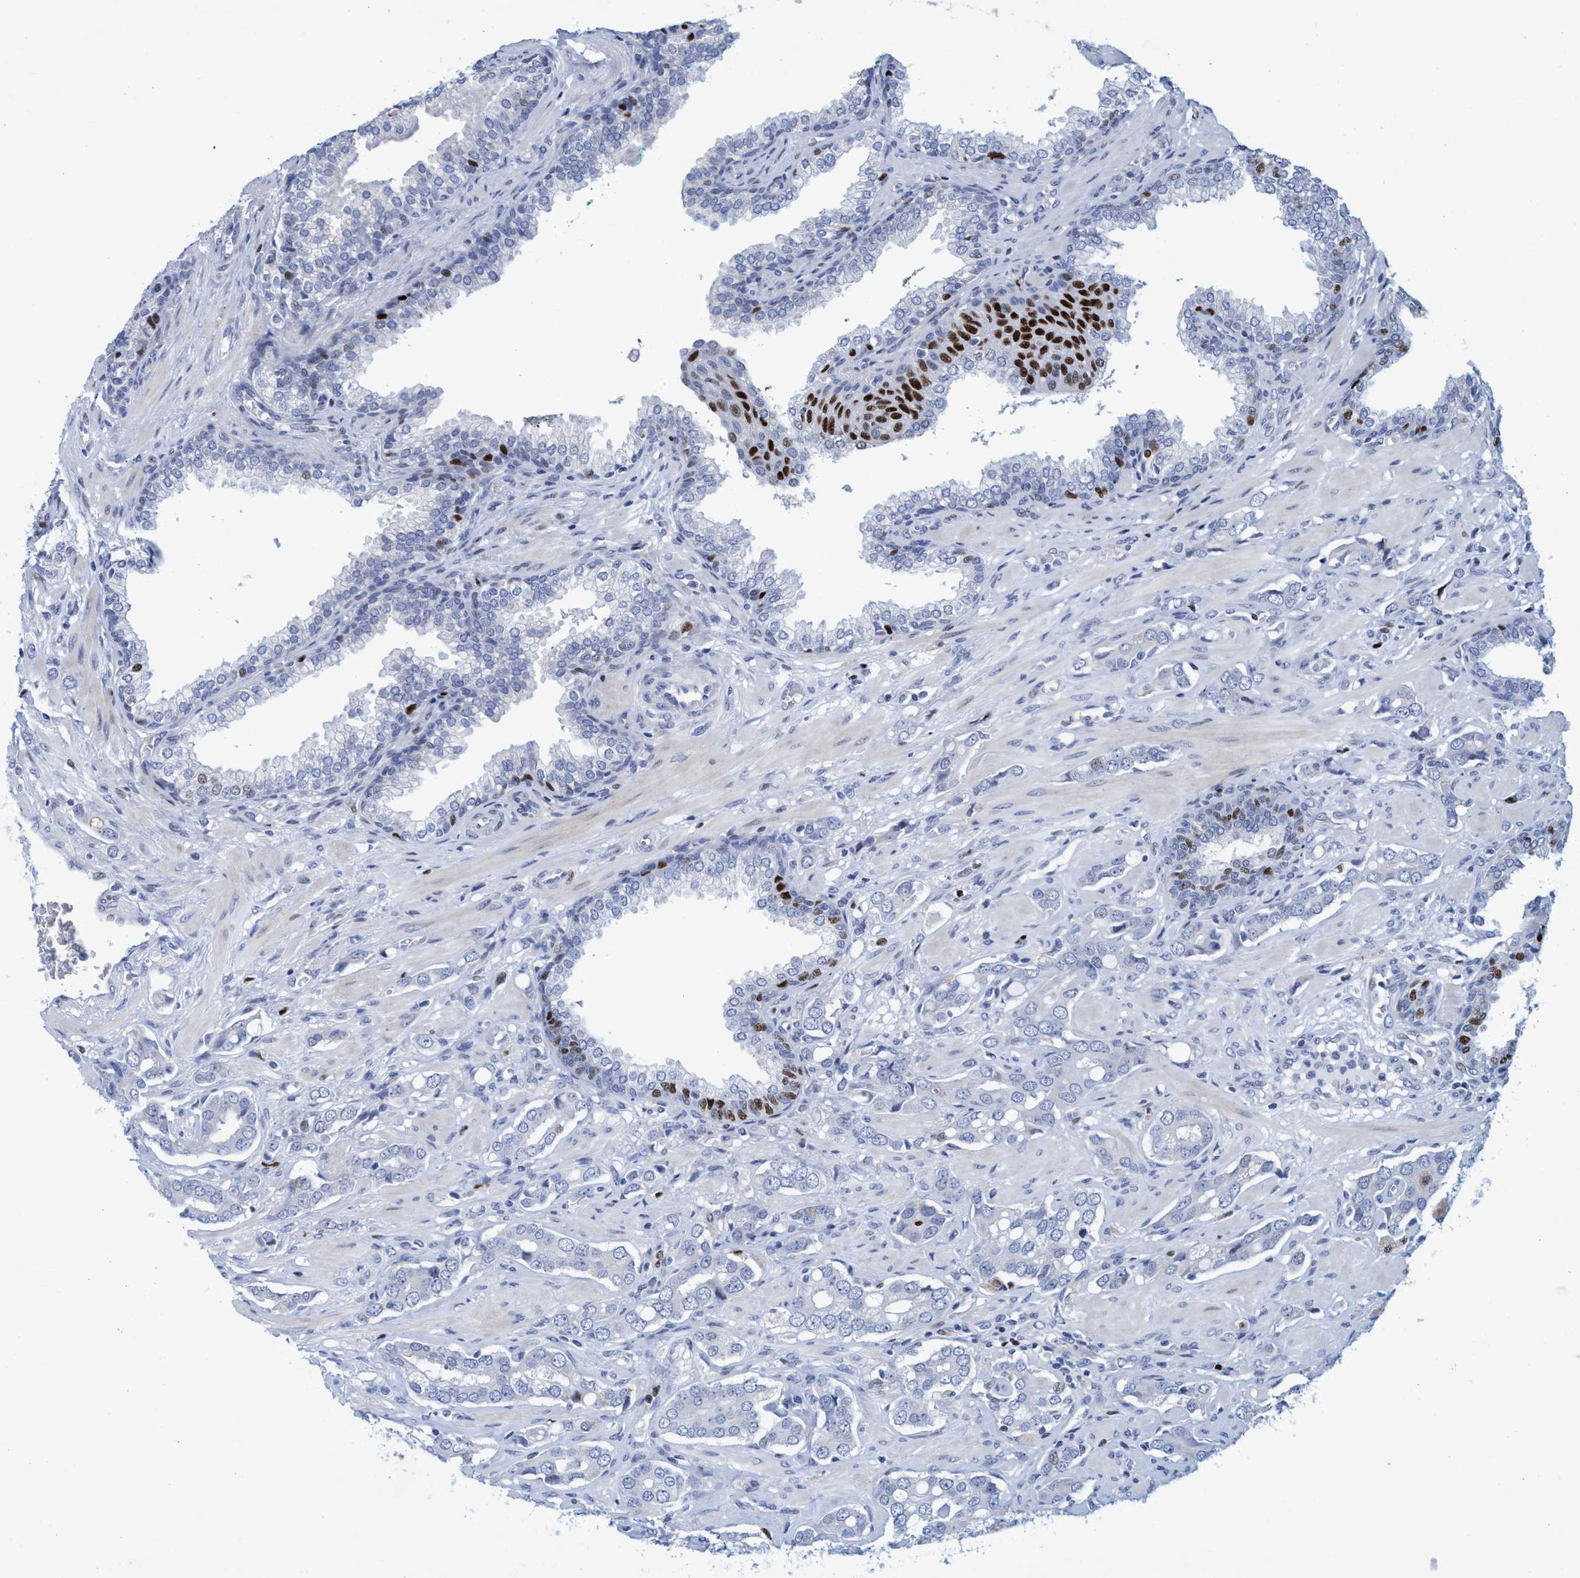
{"staining": {"intensity": "negative", "quantity": "none", "location": "none"}, "tissue": "prostate cancer", "cell_type": "Tumor cells", "image_type": "cancer", "snomed": [{"axis": "morphology", "description": "Adenocarcinoma, High grade"}, {"axis": "topography", "description": "Prostate"}], "caption": "A histopathology image of high-grade adenocarcinoma (prostate) stained for a protein displays no brown staining in tumor cells. (DAB (3,3'-diaminobenzidine) IHC, high magnification).", "gene": "R3HCC1", "patient": {"sex": "male", "age": 52}}